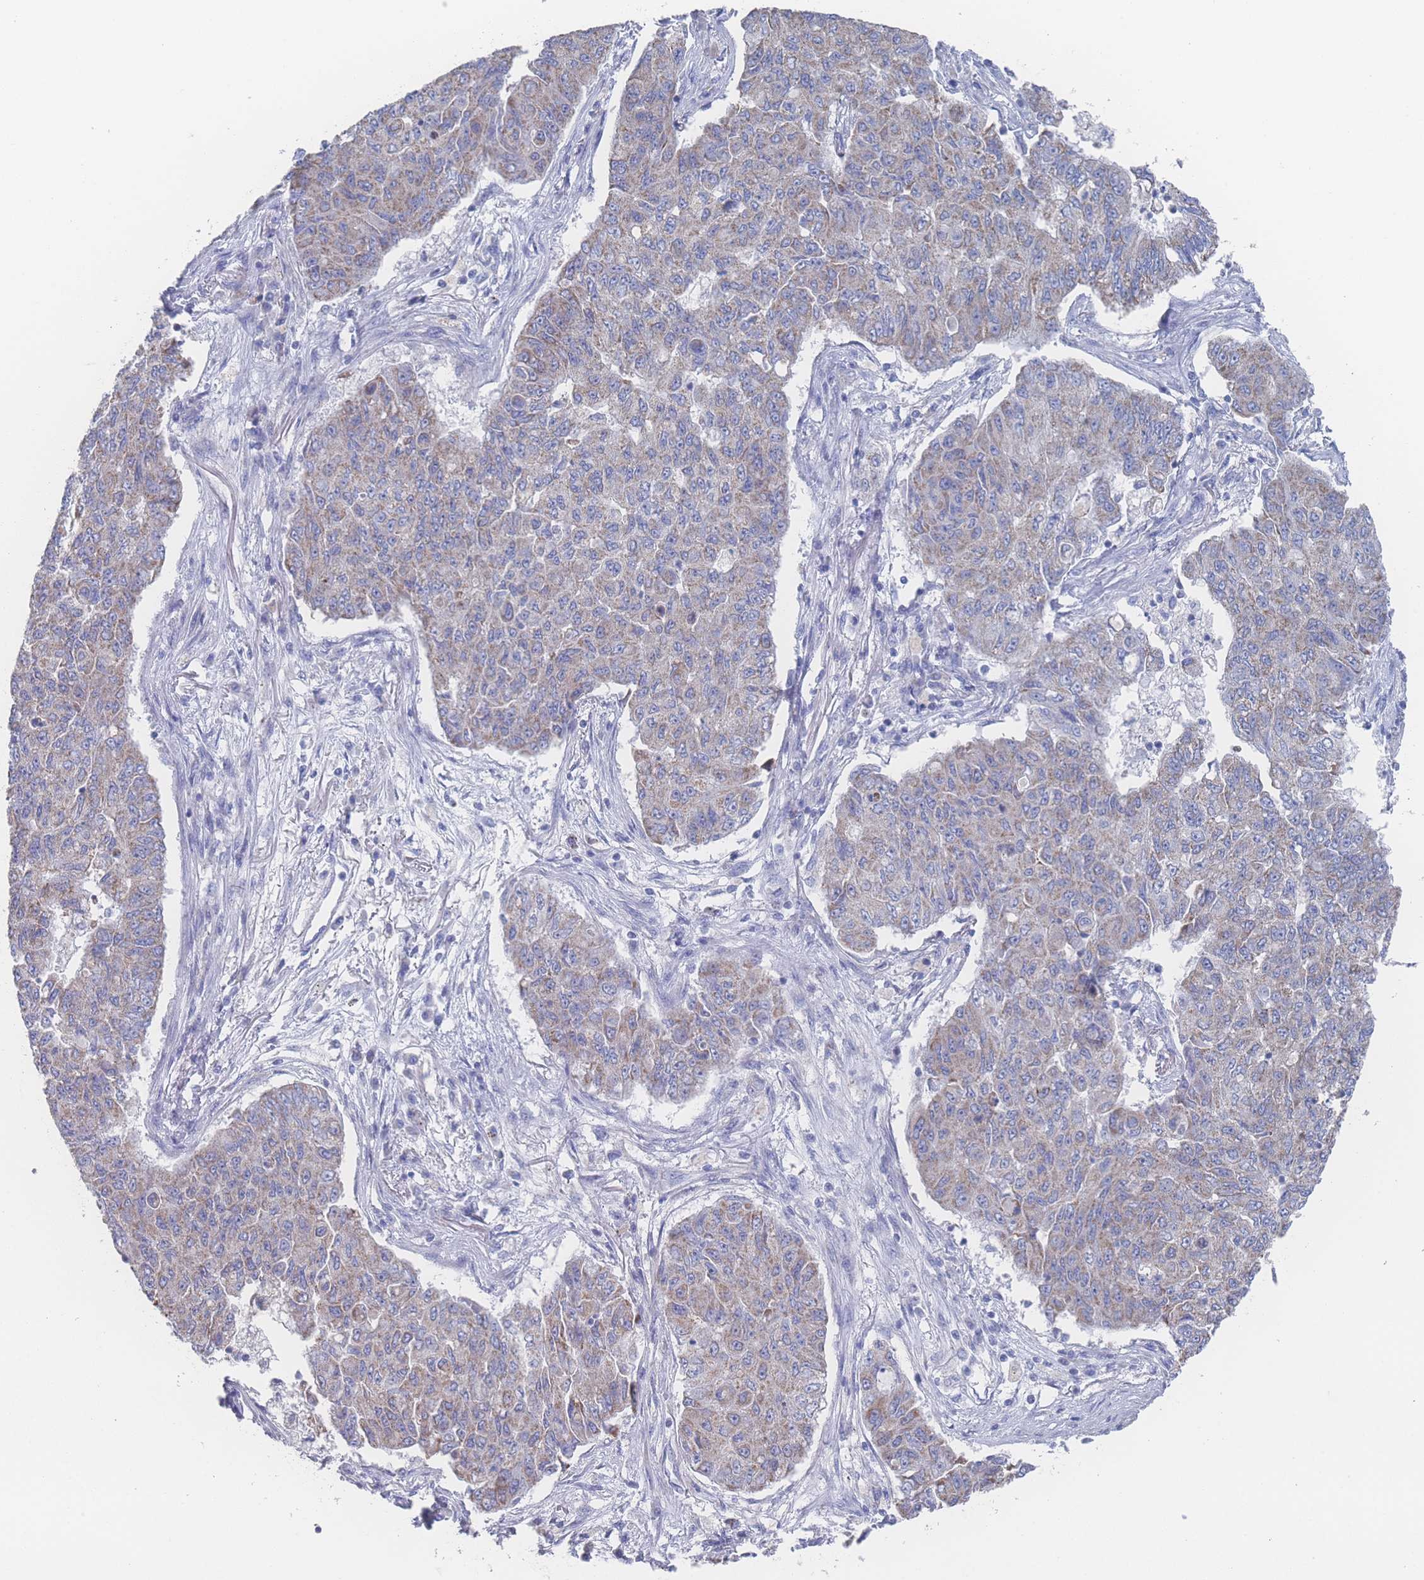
{"staining": {"intensity": "moderate", "quantity": "25%-75%", "location": "cytoplasmic/membranous"}, "tissue": "lung cancer", "cell_type": "Tumor cells", "image_type": "cancer", "snomed": [{"axis": "morphology", "description": "Squamous cell carcinoma, NOS"}, {"axis": "topography", "description": "Lung"}], "caption": "Lung squamous cell carcinoma stained with a protein marker shows moderate staining in tumor cells.", "gene": "SNPH", "patient": {"sex": "male", "age": 74}}